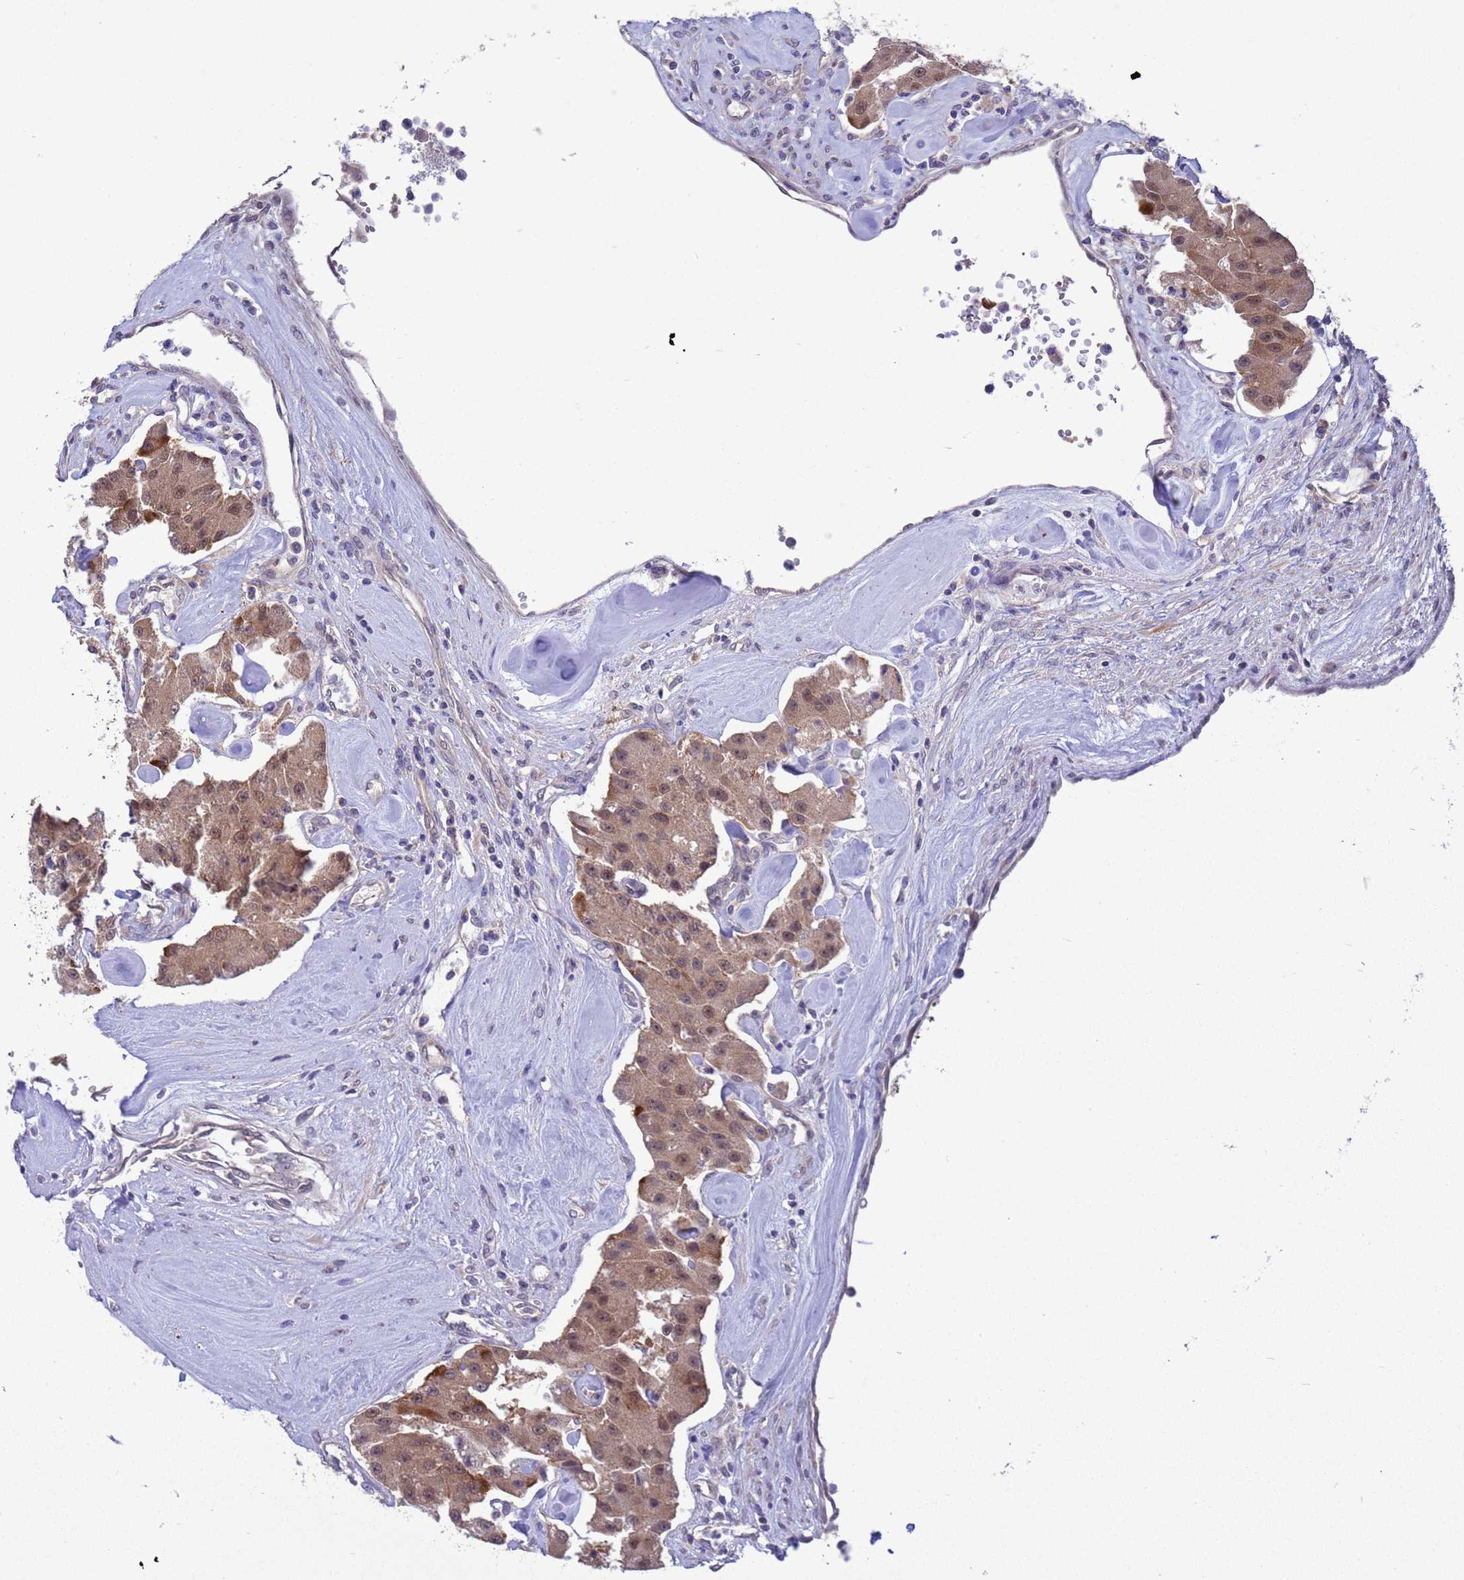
{"staining": {"intensity": "moderate", "quantity": ">75%", "location": "cytoplasmic/membranous,nuclear"}, "tissue": "carcinoid", "cell_type": "Tumor cells", "image_type": "cancer", "snomed": [{"axis": "morphology", "description": "Carcinoid, malignant, NOS"}, {"axis": "topography", "description": "Pancreas"}], "caption": "Malignant carcinoid stained for a protein exhibits moderate cytoplasmic/membranous and nuclear positivity in tumor cells.", "gene": "ZNF461", "patient": {"sex": "male", "age": 41}}